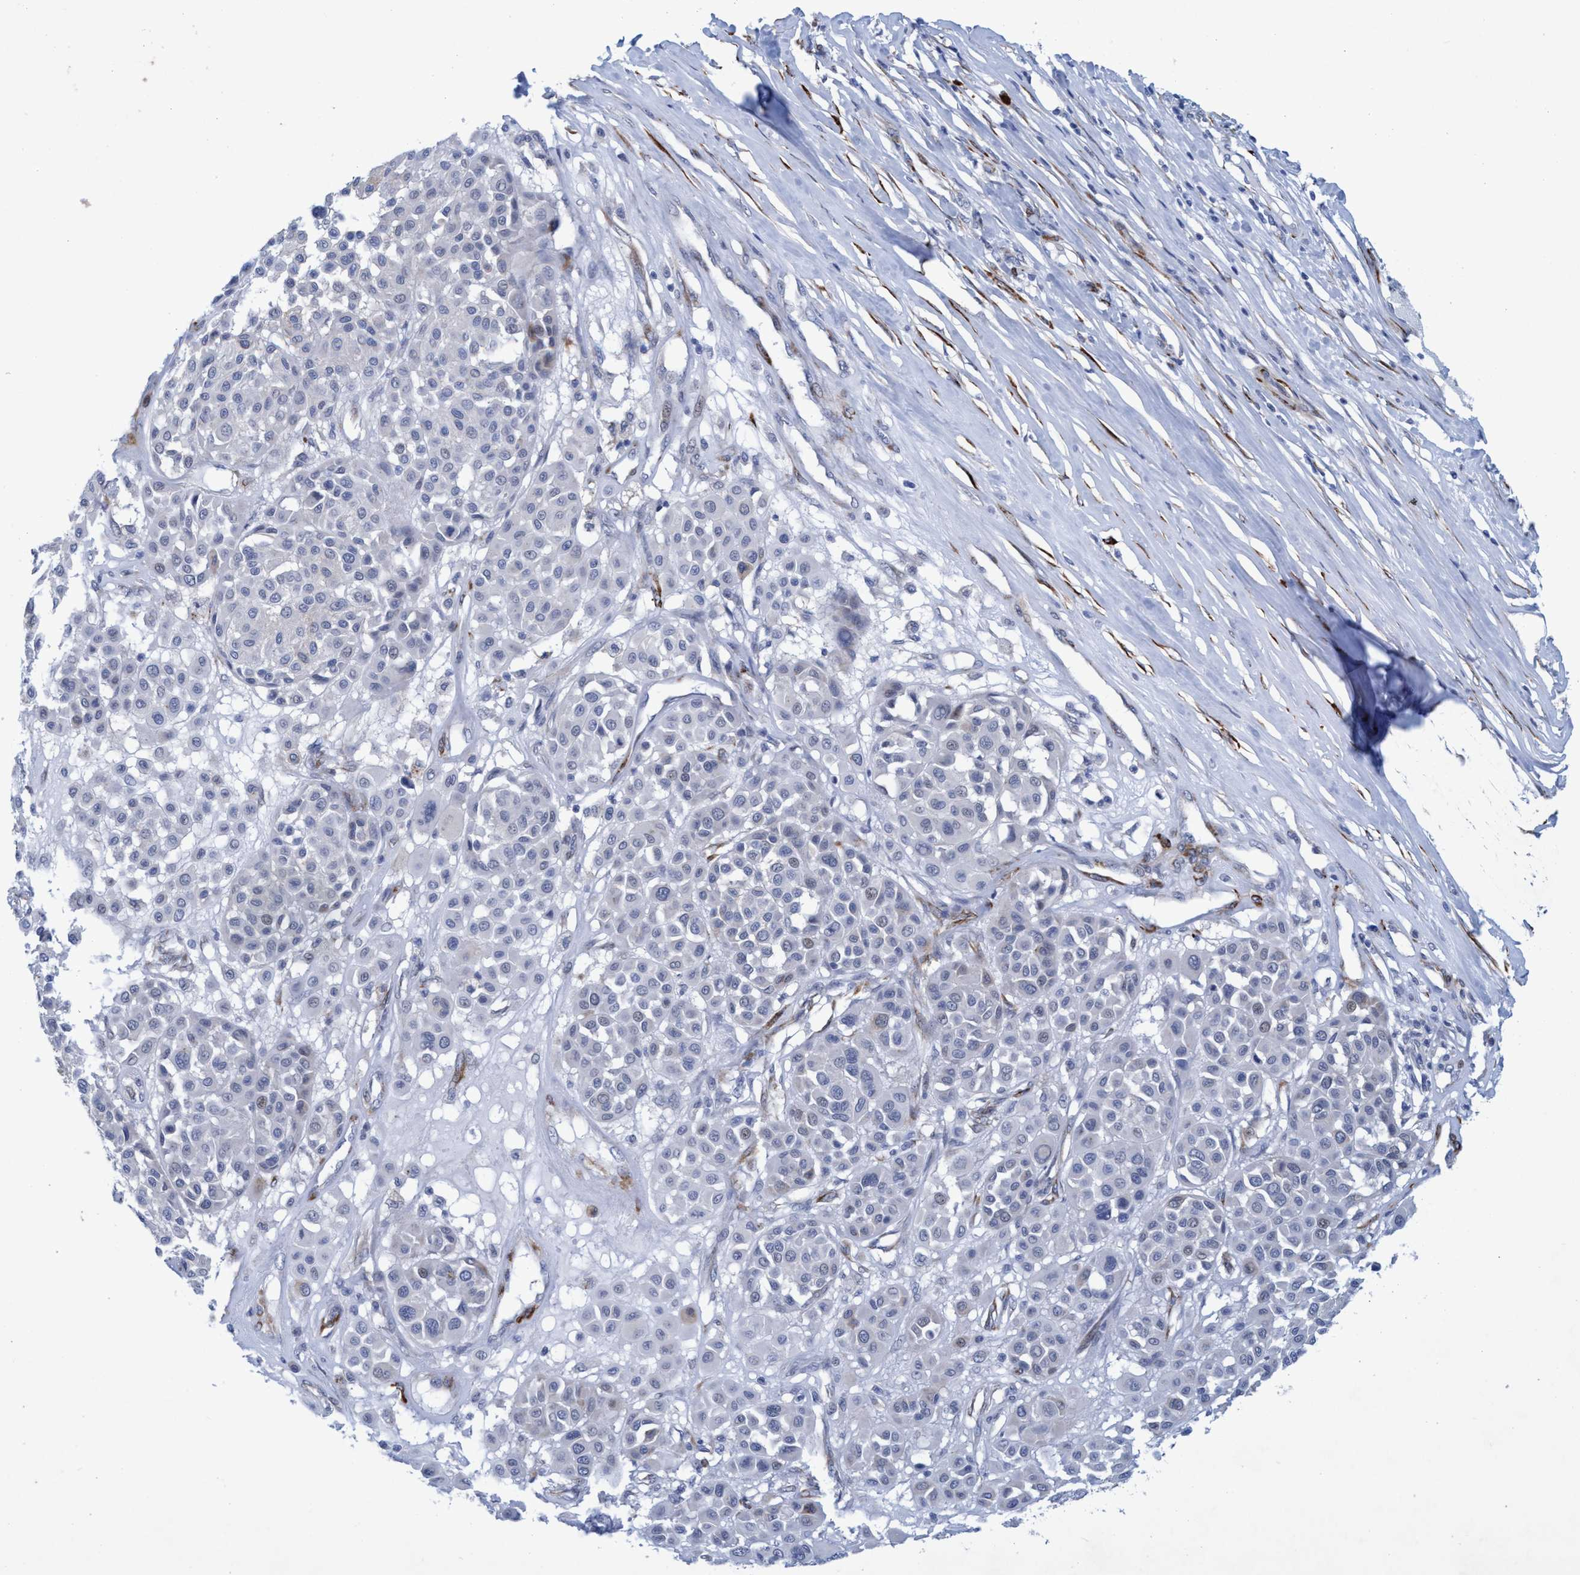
{"staining": {"intensity": "negative", "quantity": "none", "location": "none"}, "tissue": "melanoma", "cell_type": "Tumor cells", "image_type": "cancer", "snomed": [{"axis": "morphology", "description": "Malignant melanoma, Metastatic site"}, {"axis": "topography", "description": "Soft tissue"}], "caption": "Micrograph shows no protein expression in tumor cells of malignant melanoma (metastatic site) tissue.", "gene": "SLC43A2", "patient": {"sex": "male", "age": 41}}